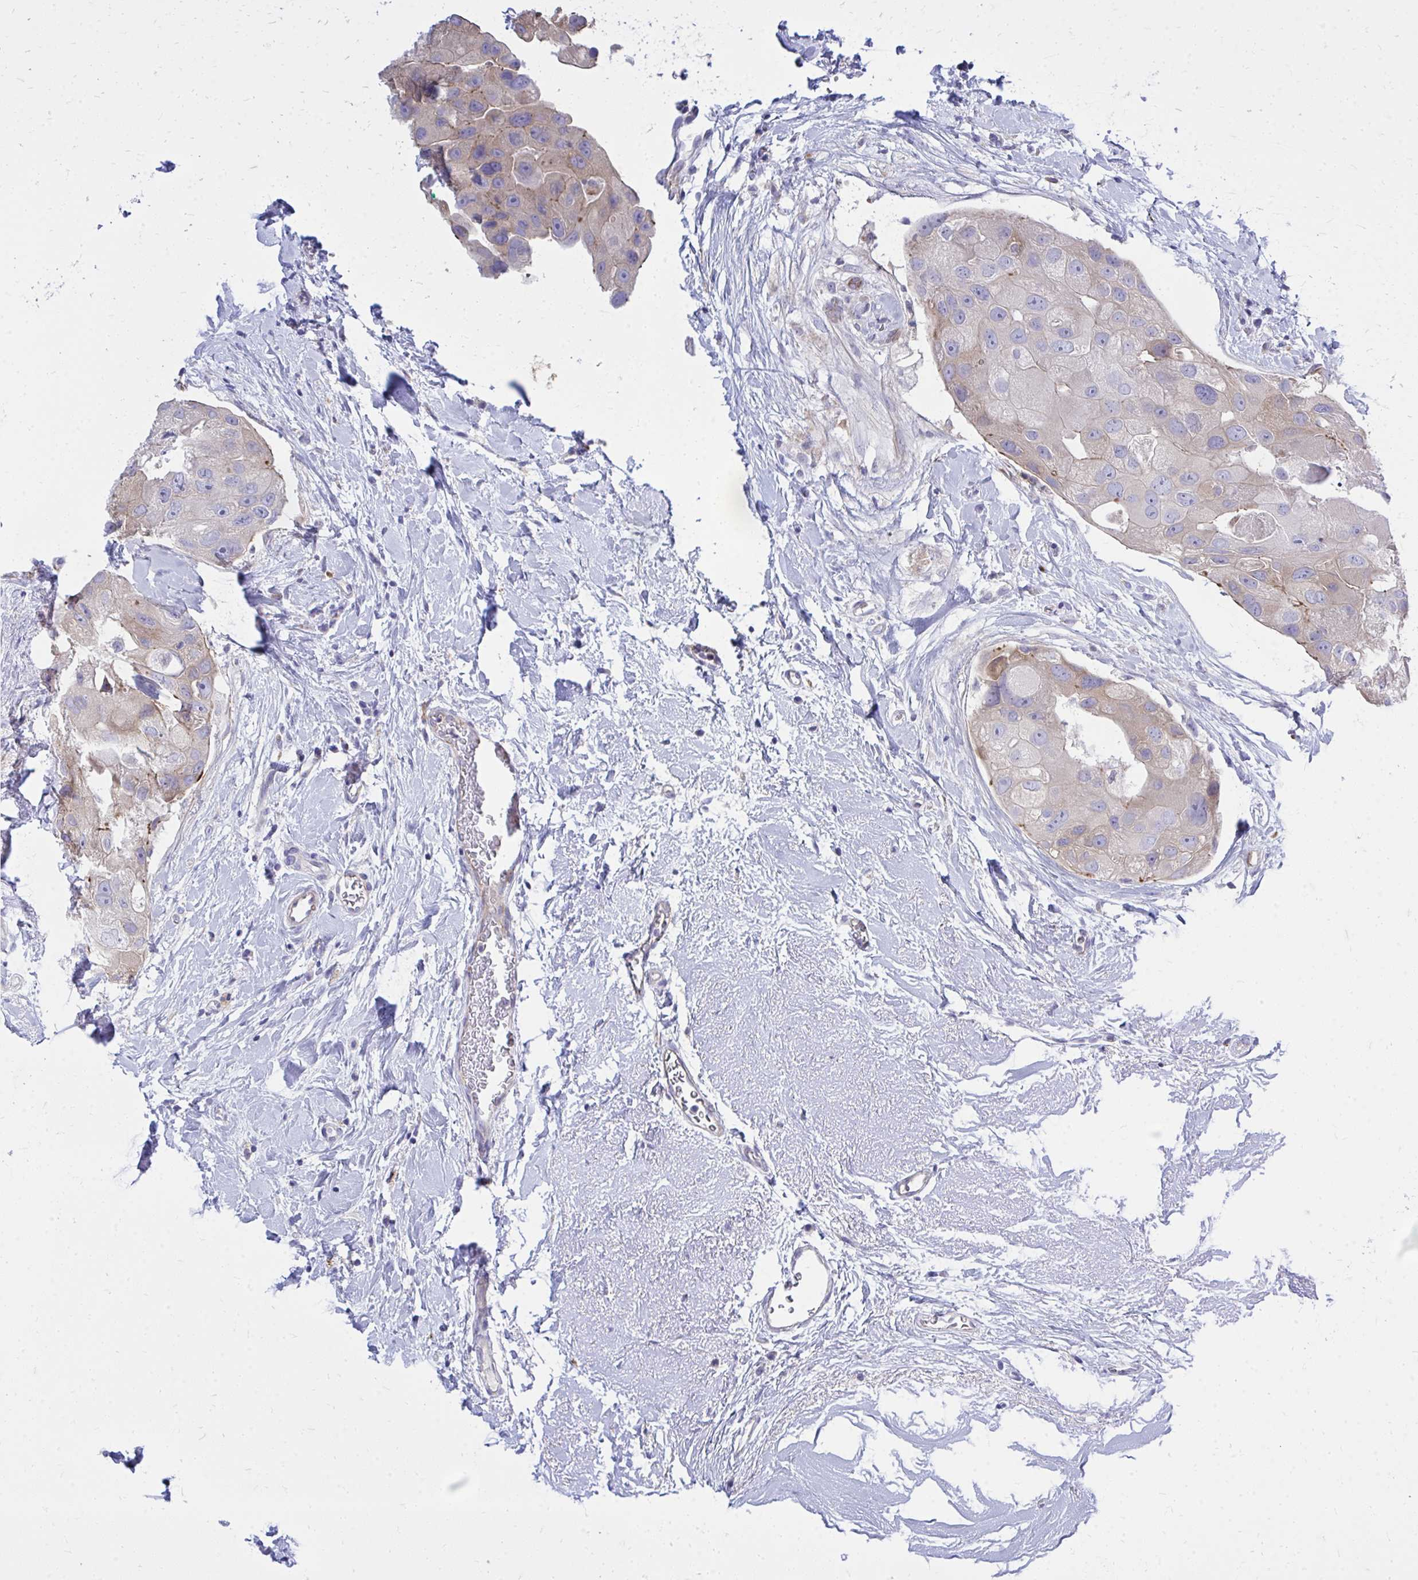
{"staining": {"intensity": "weak", "quantity": "<25%", "location": "cytoplasmic/membranous"}, "tissue": "breast cancer", "cell_type": "Tumor cells", "image_type": "cancer", "snomed": [{"axis": "morphology", "description": "Duct carcinoma"}, {"axis": "topography", "description": "Breast"}], "caption": "There is no significant staining in tumor cells of breast cancer.", "gene": "TP53I11", "patient": {"sex": "female", "age": 43}}